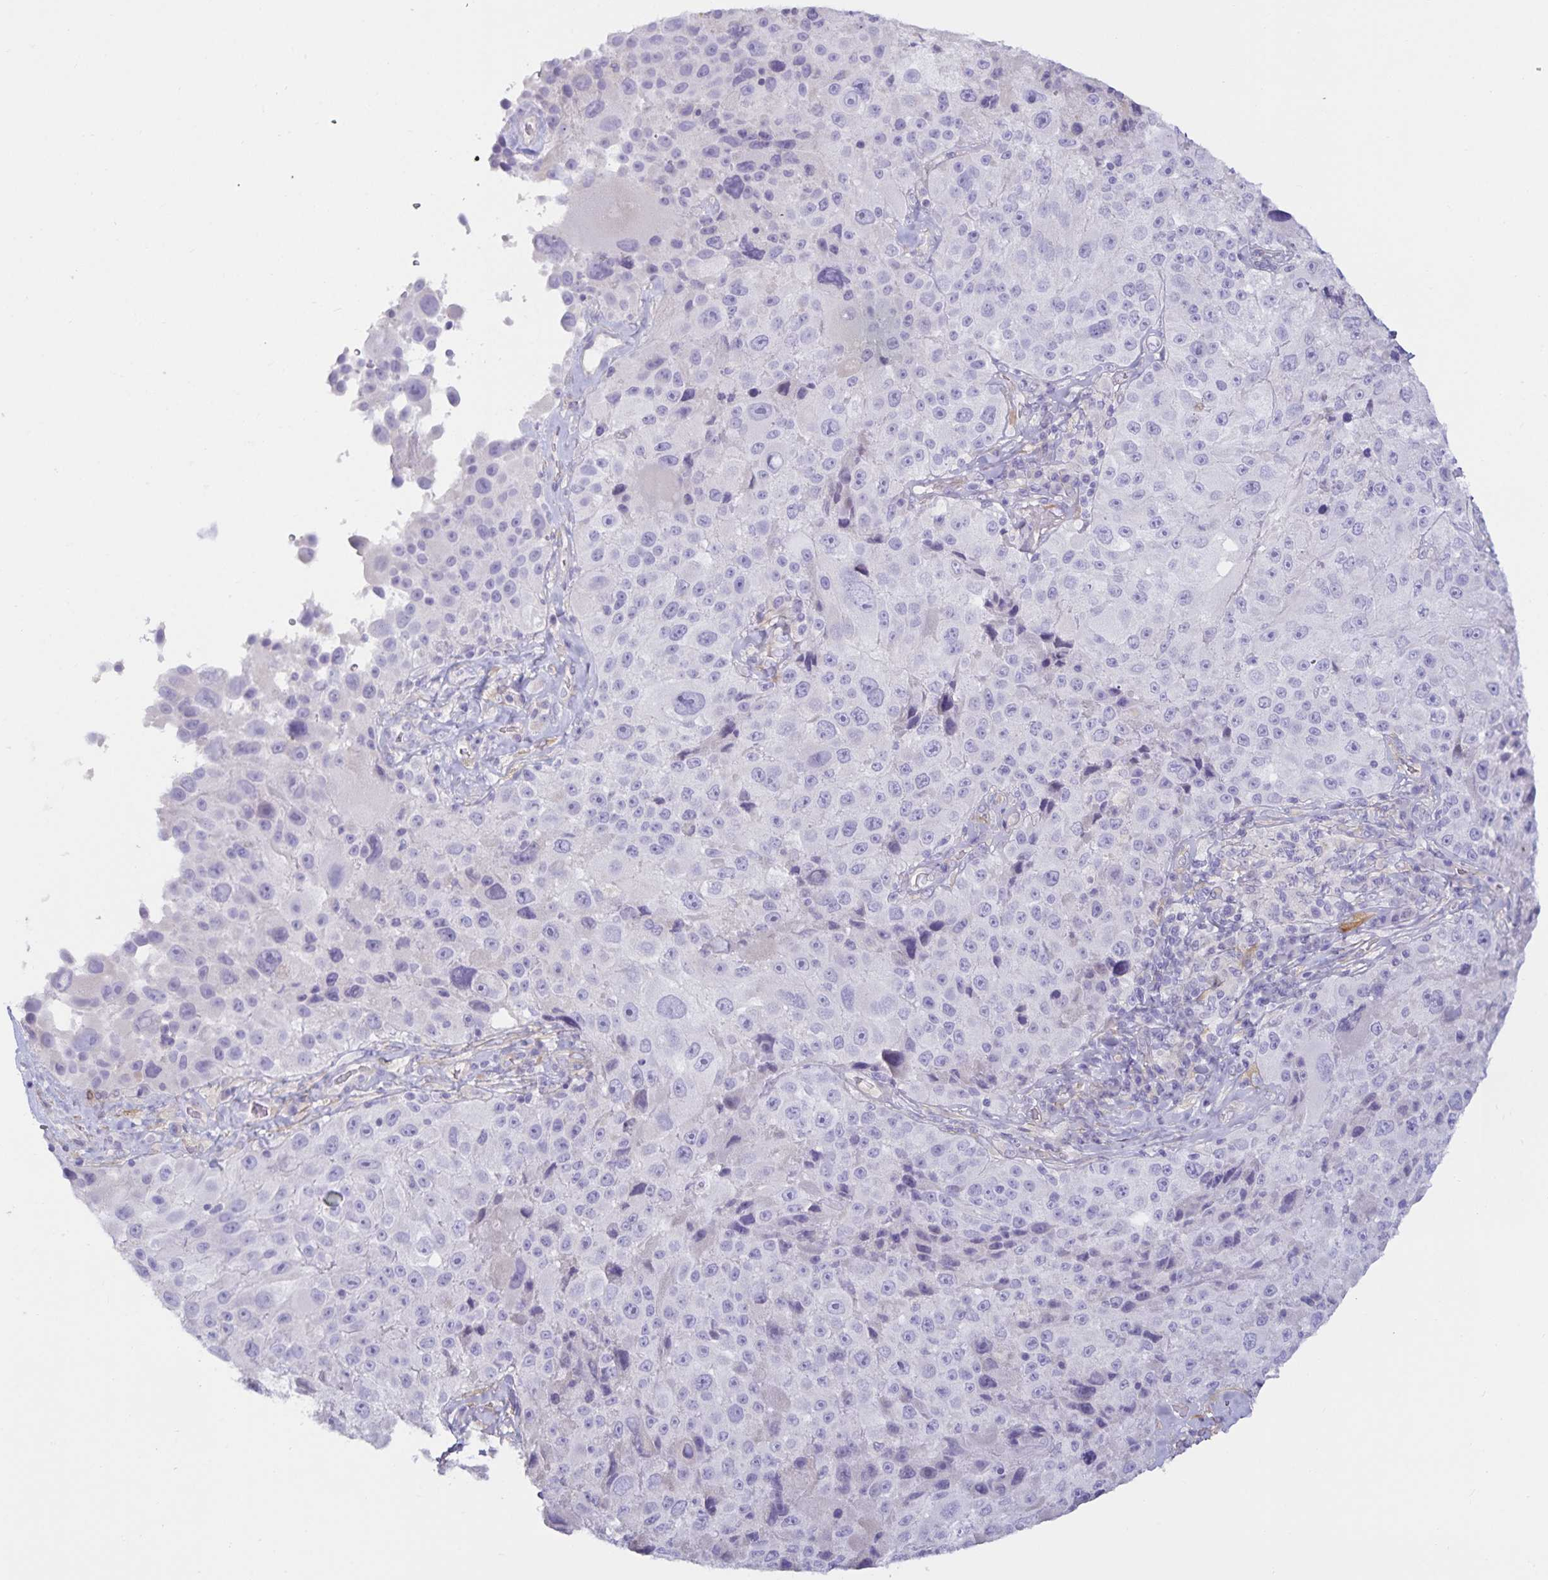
{"staining": {"intensity": "negative", "quantity": "none", "location": "none"}, "tissue": "melanoma", "cell_type": "Tumor cells", "image_type": "cancer", "snomed": [{"axis": "morphology", "description": "Malignant melanoma, Metastatic site"}, {"axis": "topography", "description": "Lymph node"}], "caption": "Tumor cells show no significant staining in melanoma. (IHC, brightfield microscopy, high magnification).", "gene": "SPAG4", "patient": {"sex": "male", "age": 62}}